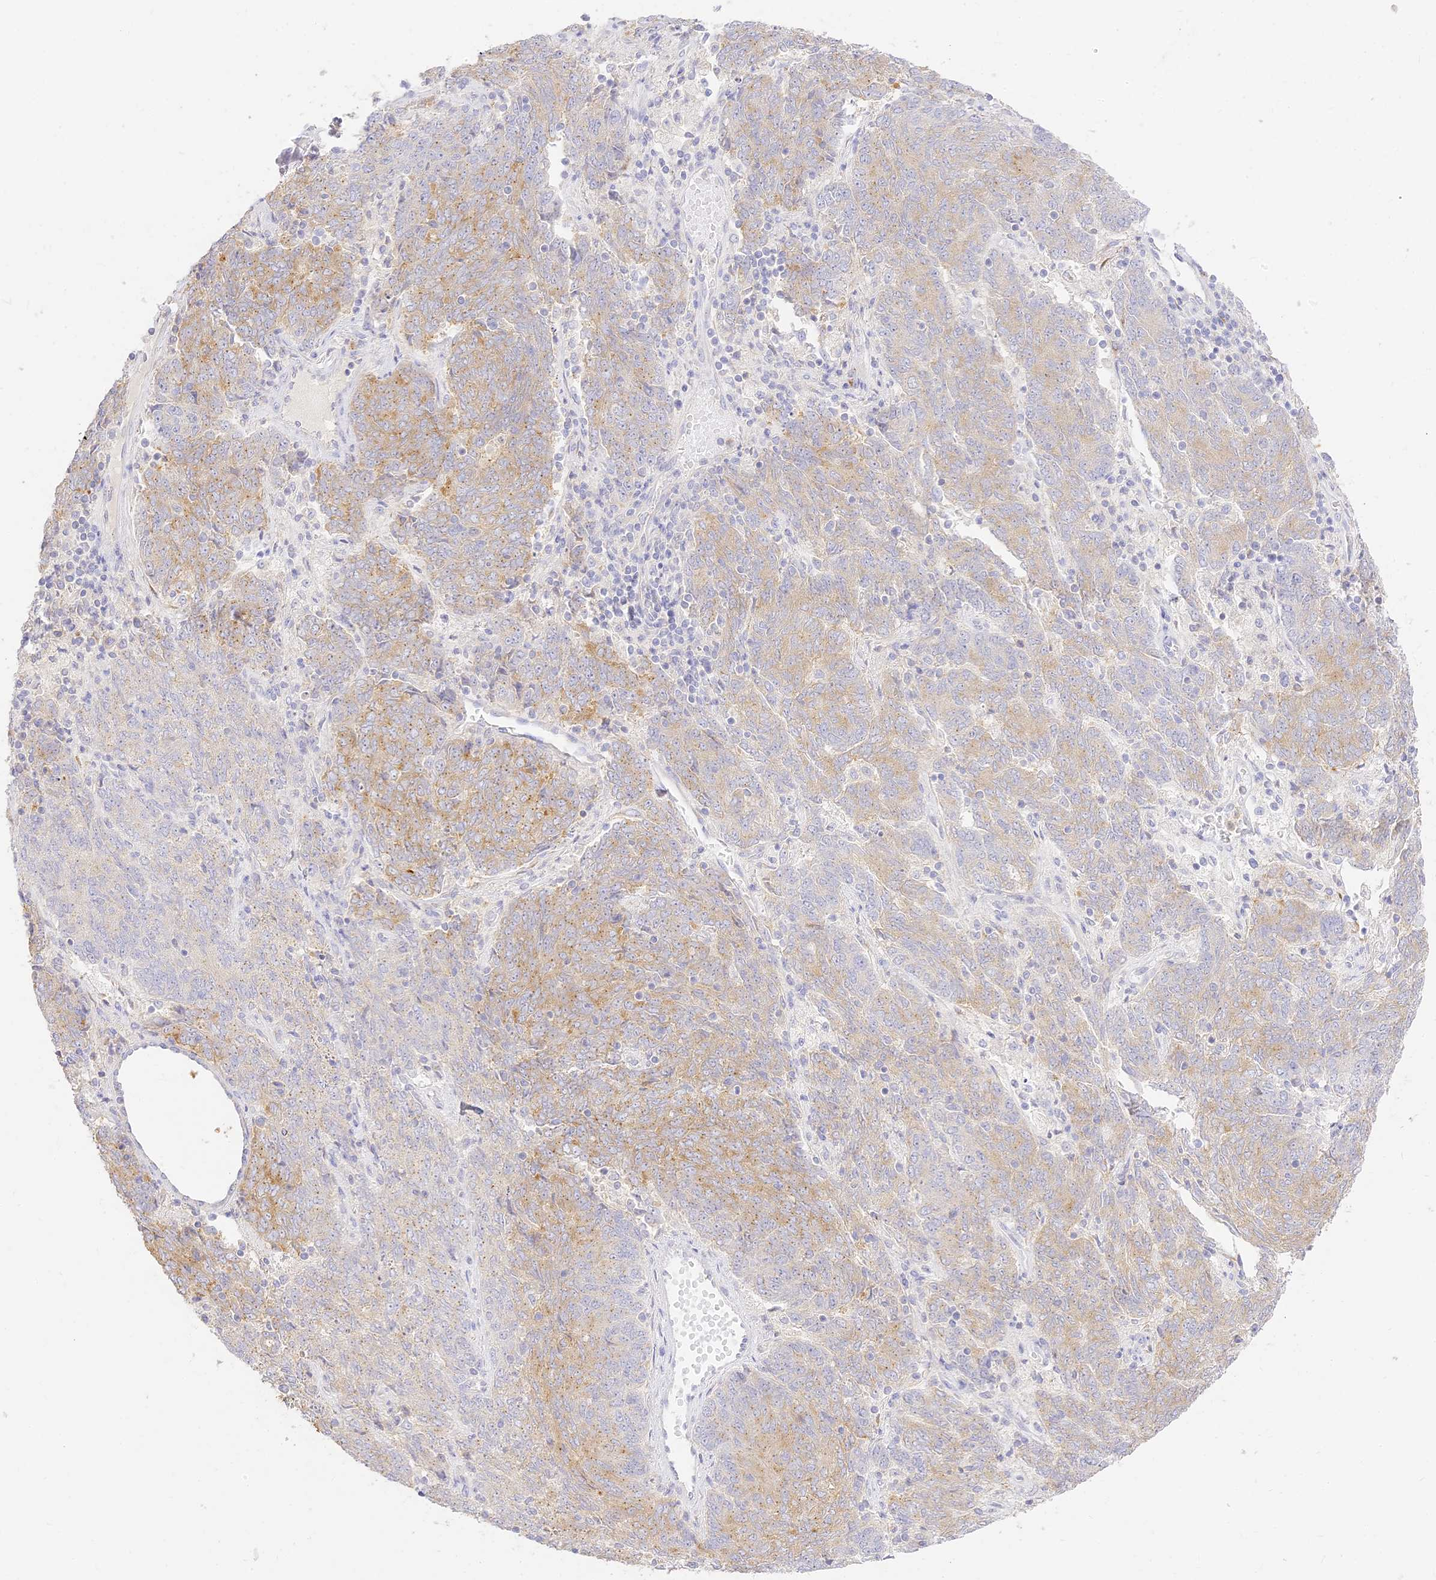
{"staining": {"intensity": "moderate", "quantity": "<25%", "location": "cytoplasmic/membranous"}, "tissue": "endometrial cancer", "cell_type": "Tumor cells", "image_type": "cancer", "snomed": [{"axis": "morphology", "description": "Adenocarcinoma, NOS"}, {"axis": "topography", "description": "Endometrium"}], "caption": "Brown immunohistochemical staining in endometrial cancer shows moderate cytoplasmic/membranous expression in approximately <25% of tumor cells.", "gene": "SEC13", "patient": {"sex": "female", "age": 80}}